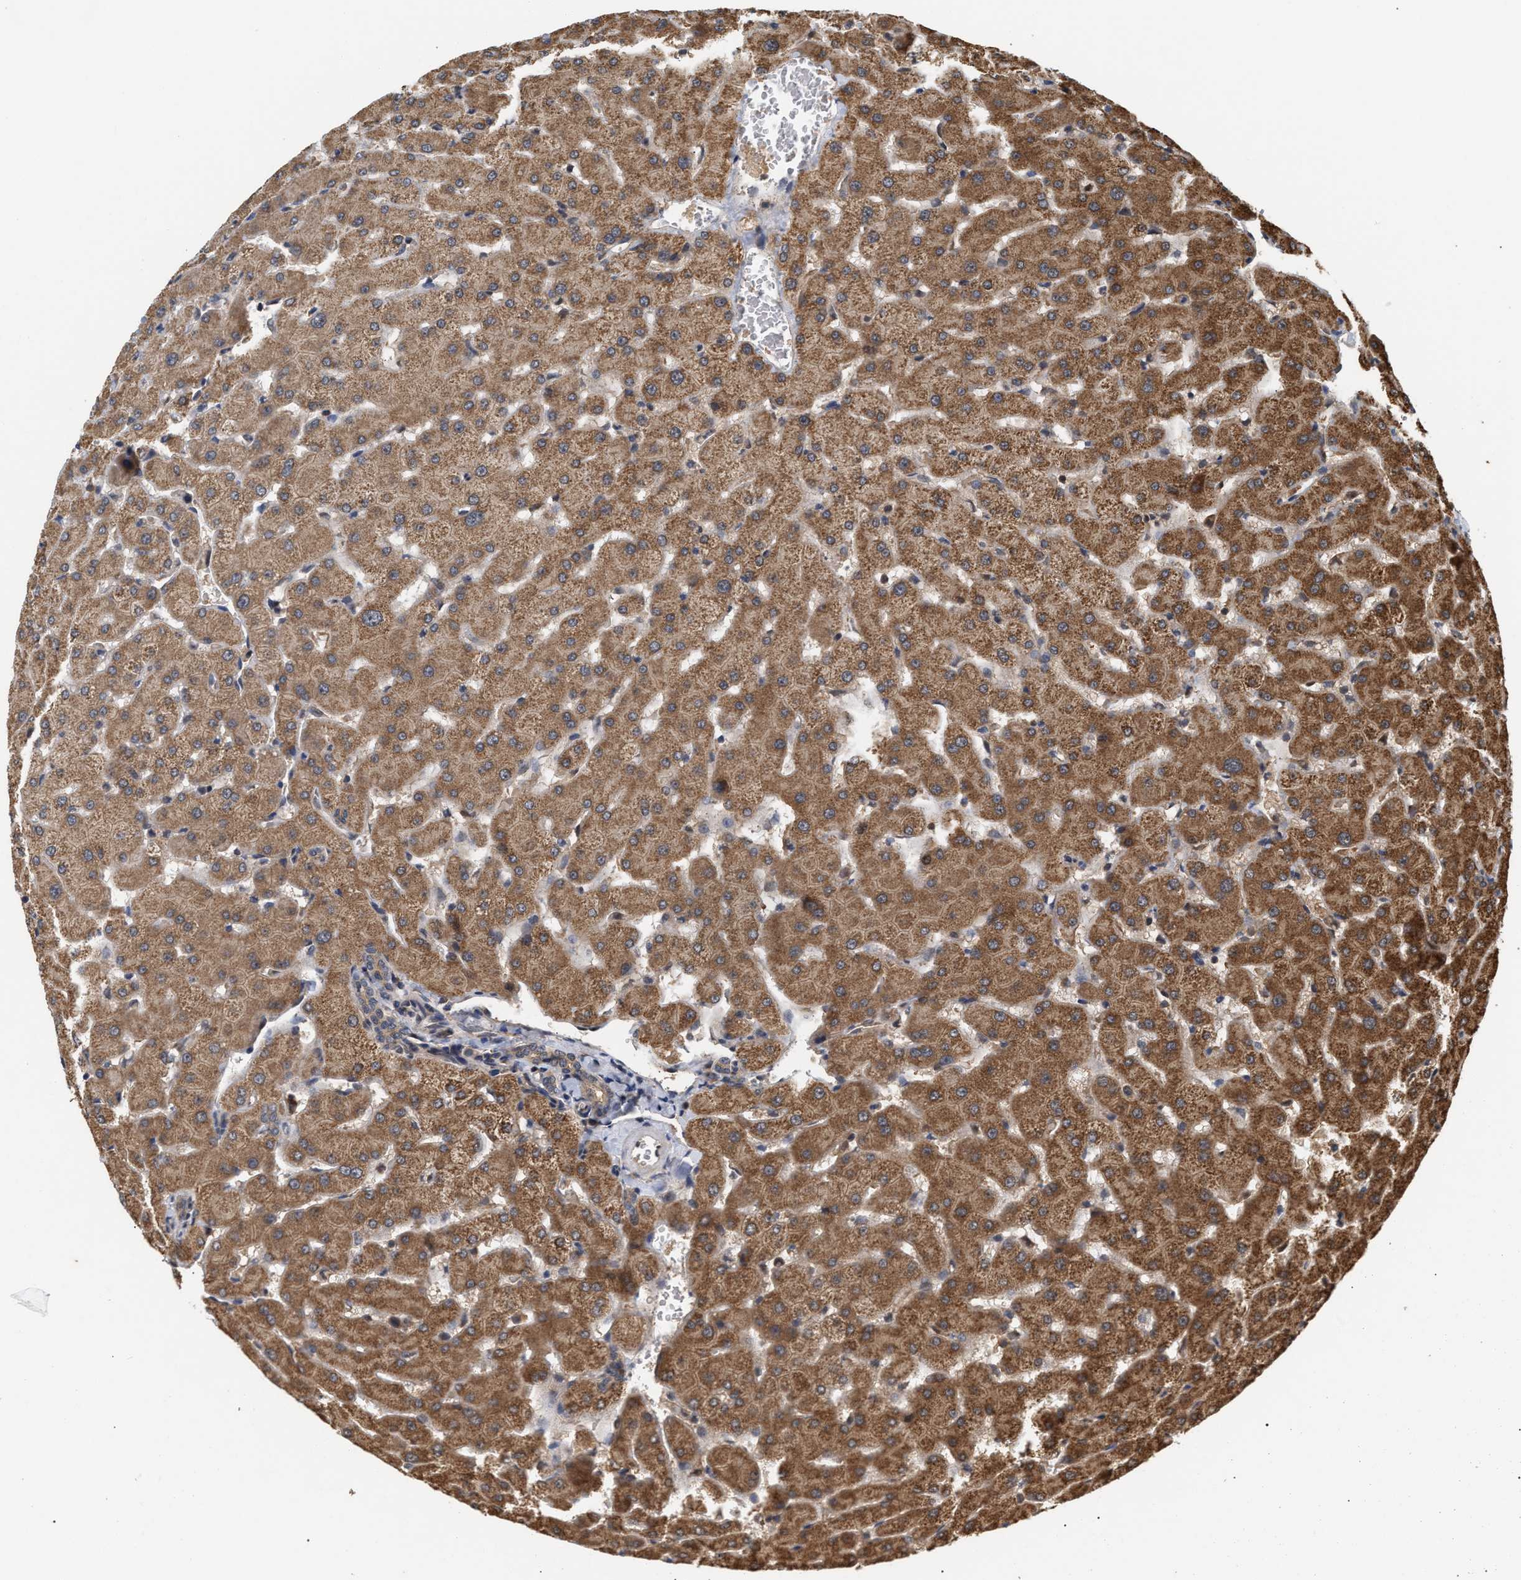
{"staining": {"intensity": "moderate", "quantity": ">75%", "location": "cytoplasmic/membranous"}, "tissue": "liver", "cell_type": "Cholangiocytes", "image_type": "normal", "snomed": [{"axis": "morphology", "description": "Normal tissue, NOS"}, {"axis": "topography", "description": "Liver"}], "caption": "About >75% of cholangiocytes in normal liver show moderate cytoplasmic/membranous protein positivity as visualized by brown immunohistochemical staining.", "gene": "ABHD5", "patient": {"sex": "female", "age": 63}}